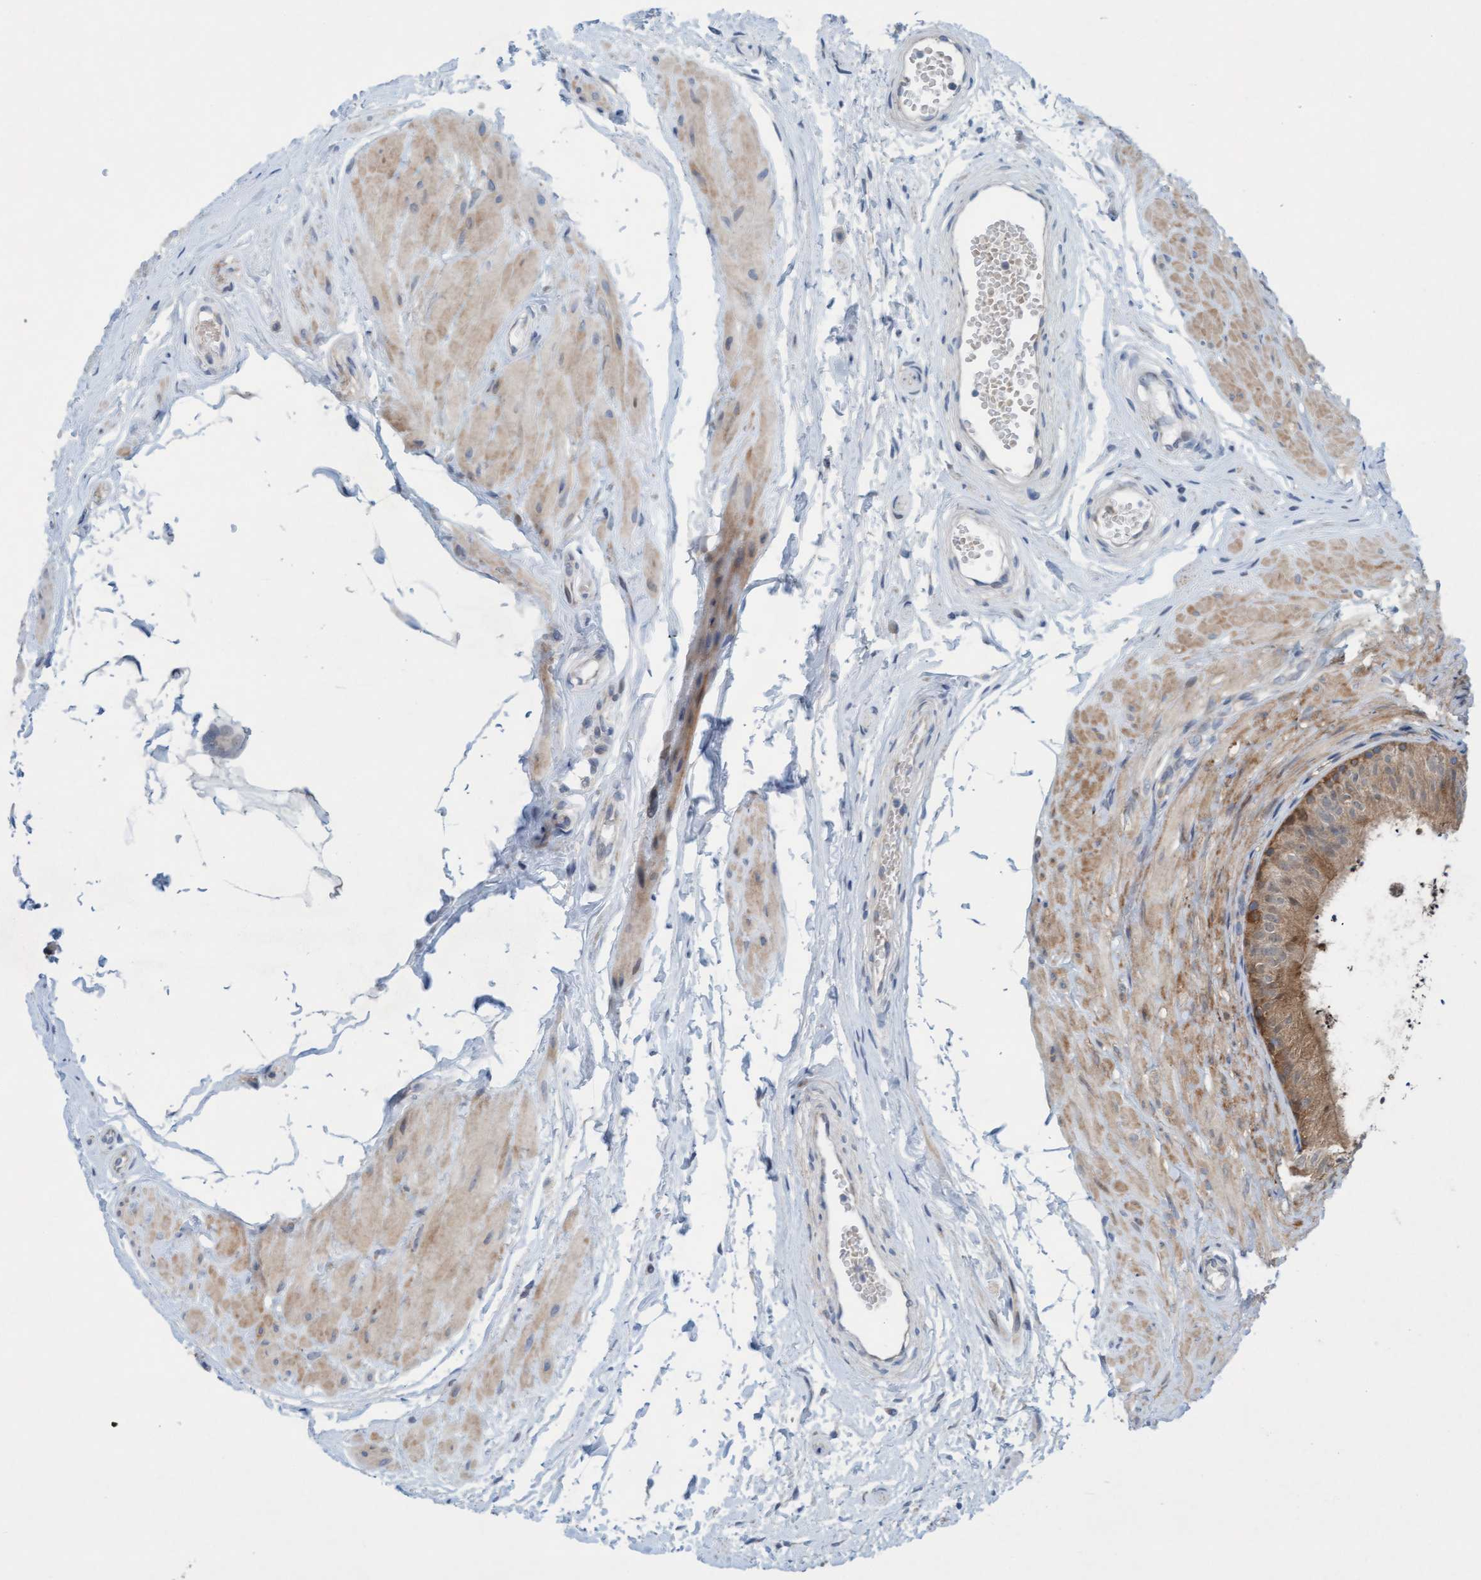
{"staining": {"intensity": "moderate", "quantity": "25%-75%", "location": "cytoplasmic/membranous"}, "tissue": "epididymis", "cell_type": "Glandular cells", "image_type": "normal", "snomed": [{"axis": "morphology", "description": "Normal tissue, NOS"}, {"axis": "topography", "description": "Epididymis"}], "caption": "An immunohistochemistry (IHC) photomicrograph of benign tissue is shown. Protein staining in brown highlights moderate cytoplasmic/membranous positivity in epididymis within glandular cells.", "gene": "KLHL25", "patient": {"sex": "male", "age": 56}}